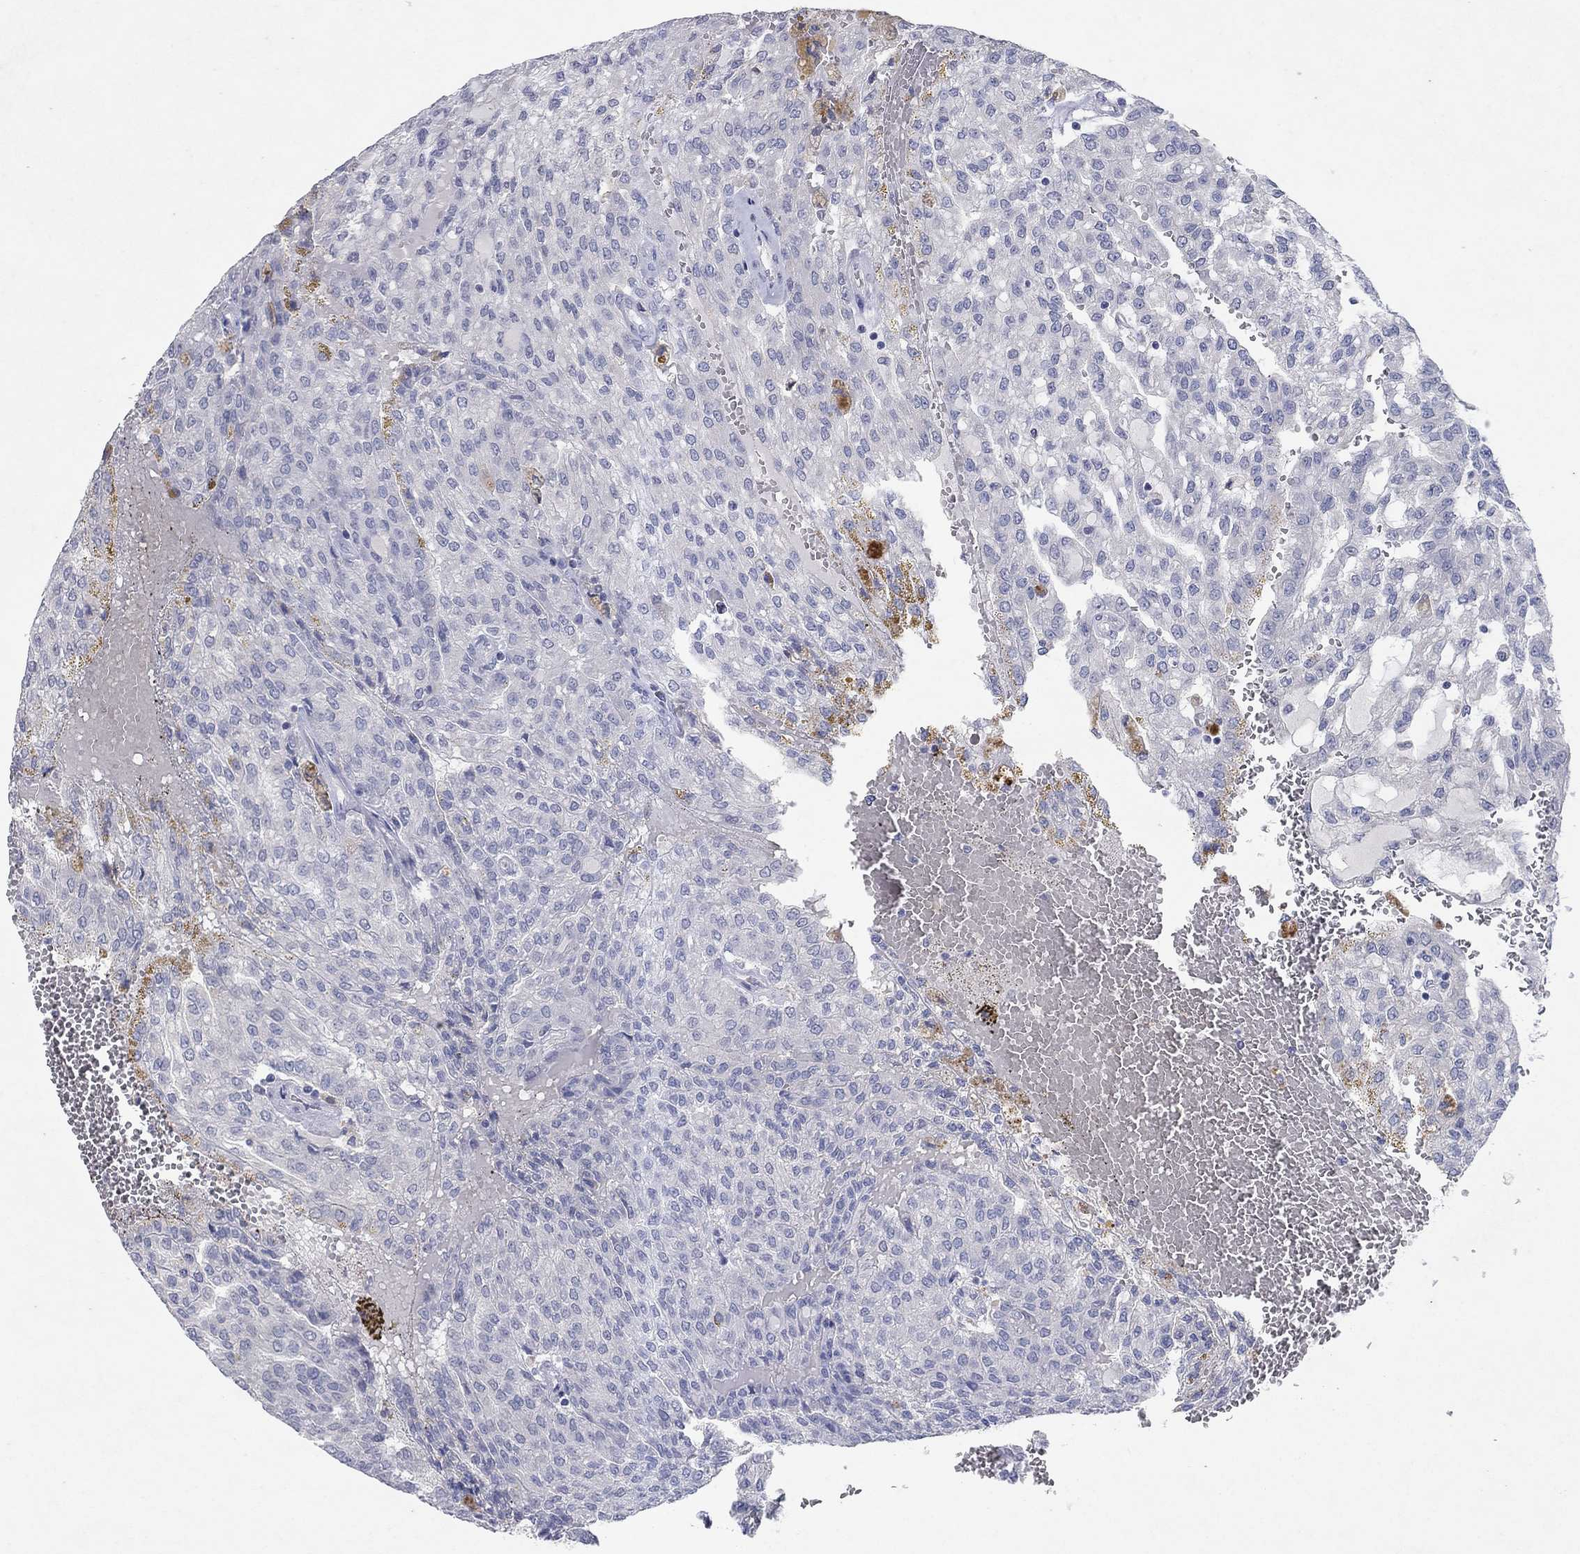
{"staining": {"intensity": "negative", "quantity": "none", "location": "none"}, "tissue": "renal cancer", "cell_type": "Tumor cells", "image_type": "cancer", "snomed": [{"axis": "morphology", "description": "Adenocarcinoma, NOS"}, {"axis": "topography", "description": "Kidney"}], "caption": "Histopathology image shows no significant protein expression in tumor cells of renal adenocarcinoma.", "gene": "KRT40", "patient": {"sex": "male", "age": 63}}